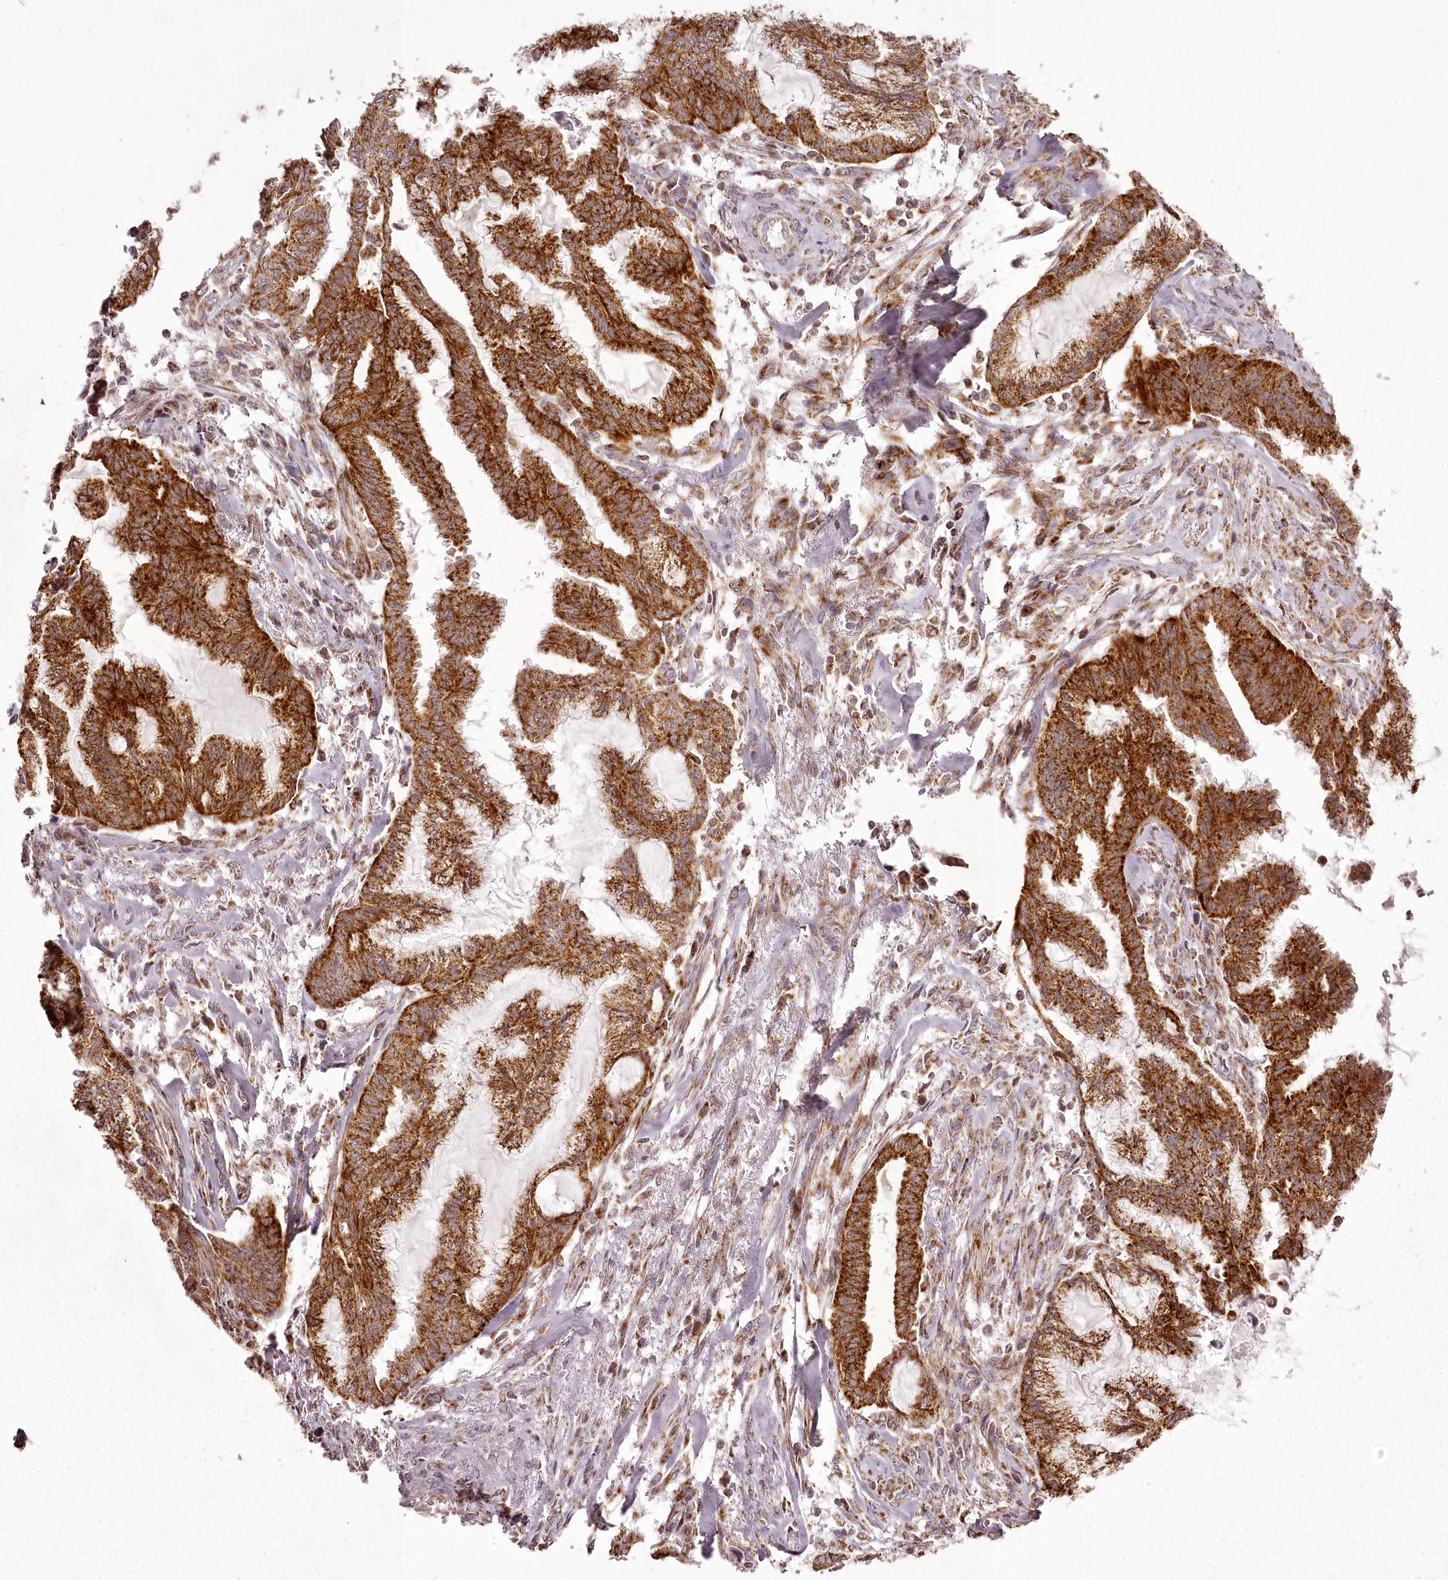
{"staining": {"intensity": "strong", "quantity": ">75%", "location": "cytoplasmic/membranous"}, "tissue": "endometrial cancer", "cell_type": "Tumor cells", "image_type": "cancer", "snomed": [{"axis": "morphology", "description": "Adenocarcinoma, NOS"}, {"axis": "topography", "description": "Endometrium"}], "caption": "Immunohistochemical staining of adenocarcinoma (endometrial) reveals high levels of strong cytoplasmic/membranous expression in approximately >75% of tumor cells.", "gene": "CHCHD2", "patient": {"sex": "female", "age": 86}}